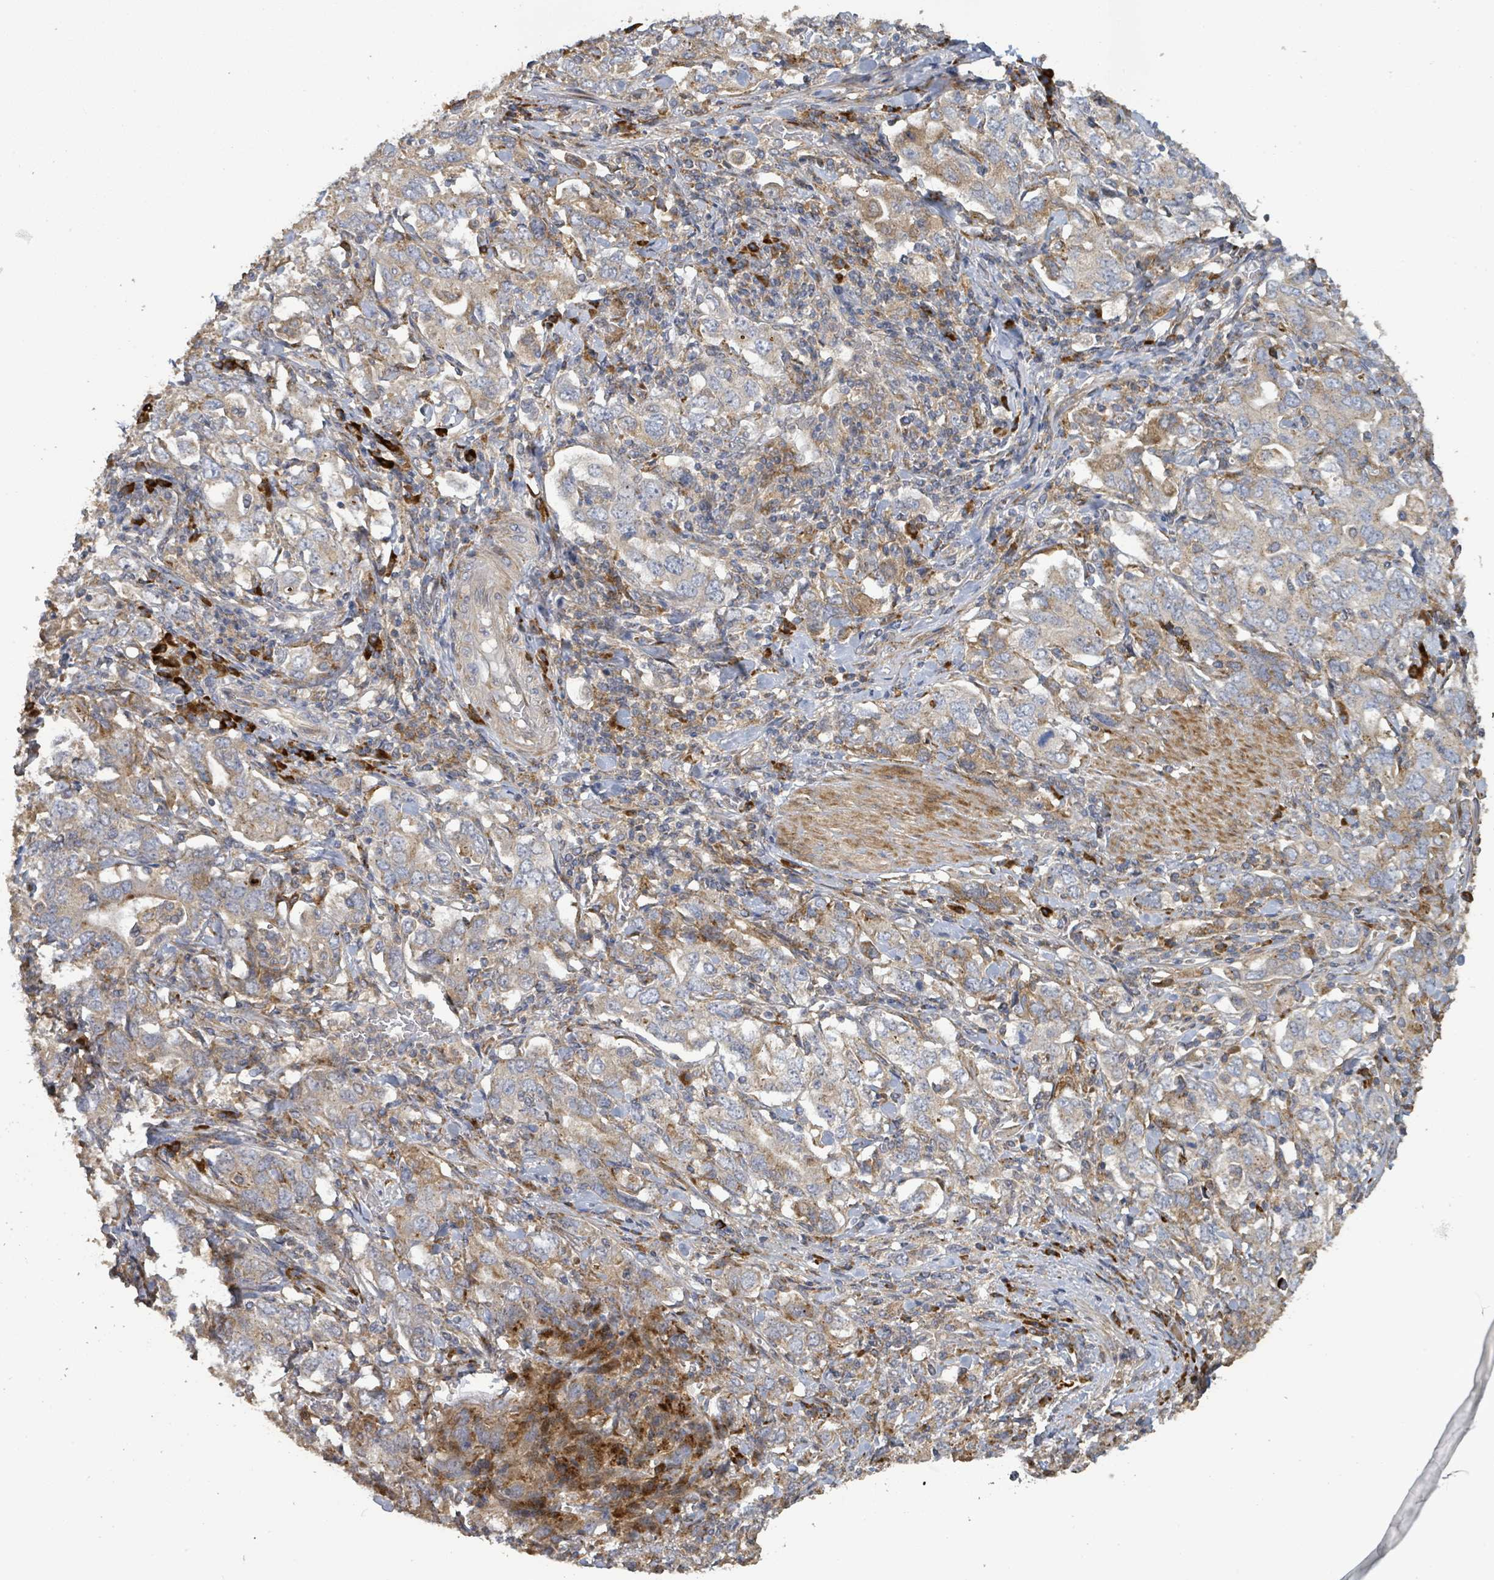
{"staining": {"intensity": "moderate", "quantity": "25%-75%", "location": "cytoplasmic/membranous"}, "tissue": "stomach cancer", "cell_type": "Tumor cells", "image_type": "cancer", "snomed": [{"axis": "morphology", "description": "Adenocarcinoma, NOS"}, {"axis": "topography", "description": "Stomach, upper"}, {"axis": "topography", "description": "Stomach"}], "caption": "Immunohistochemical staining of adenocarcinoma (stomach) demonstrates medium levels of moderate cytoplasmic/membranous protein positivity in approximately 25%-75% of tumor cells.", "gene": "STARD4", "patient": {"sex": "male", "age": 62}}